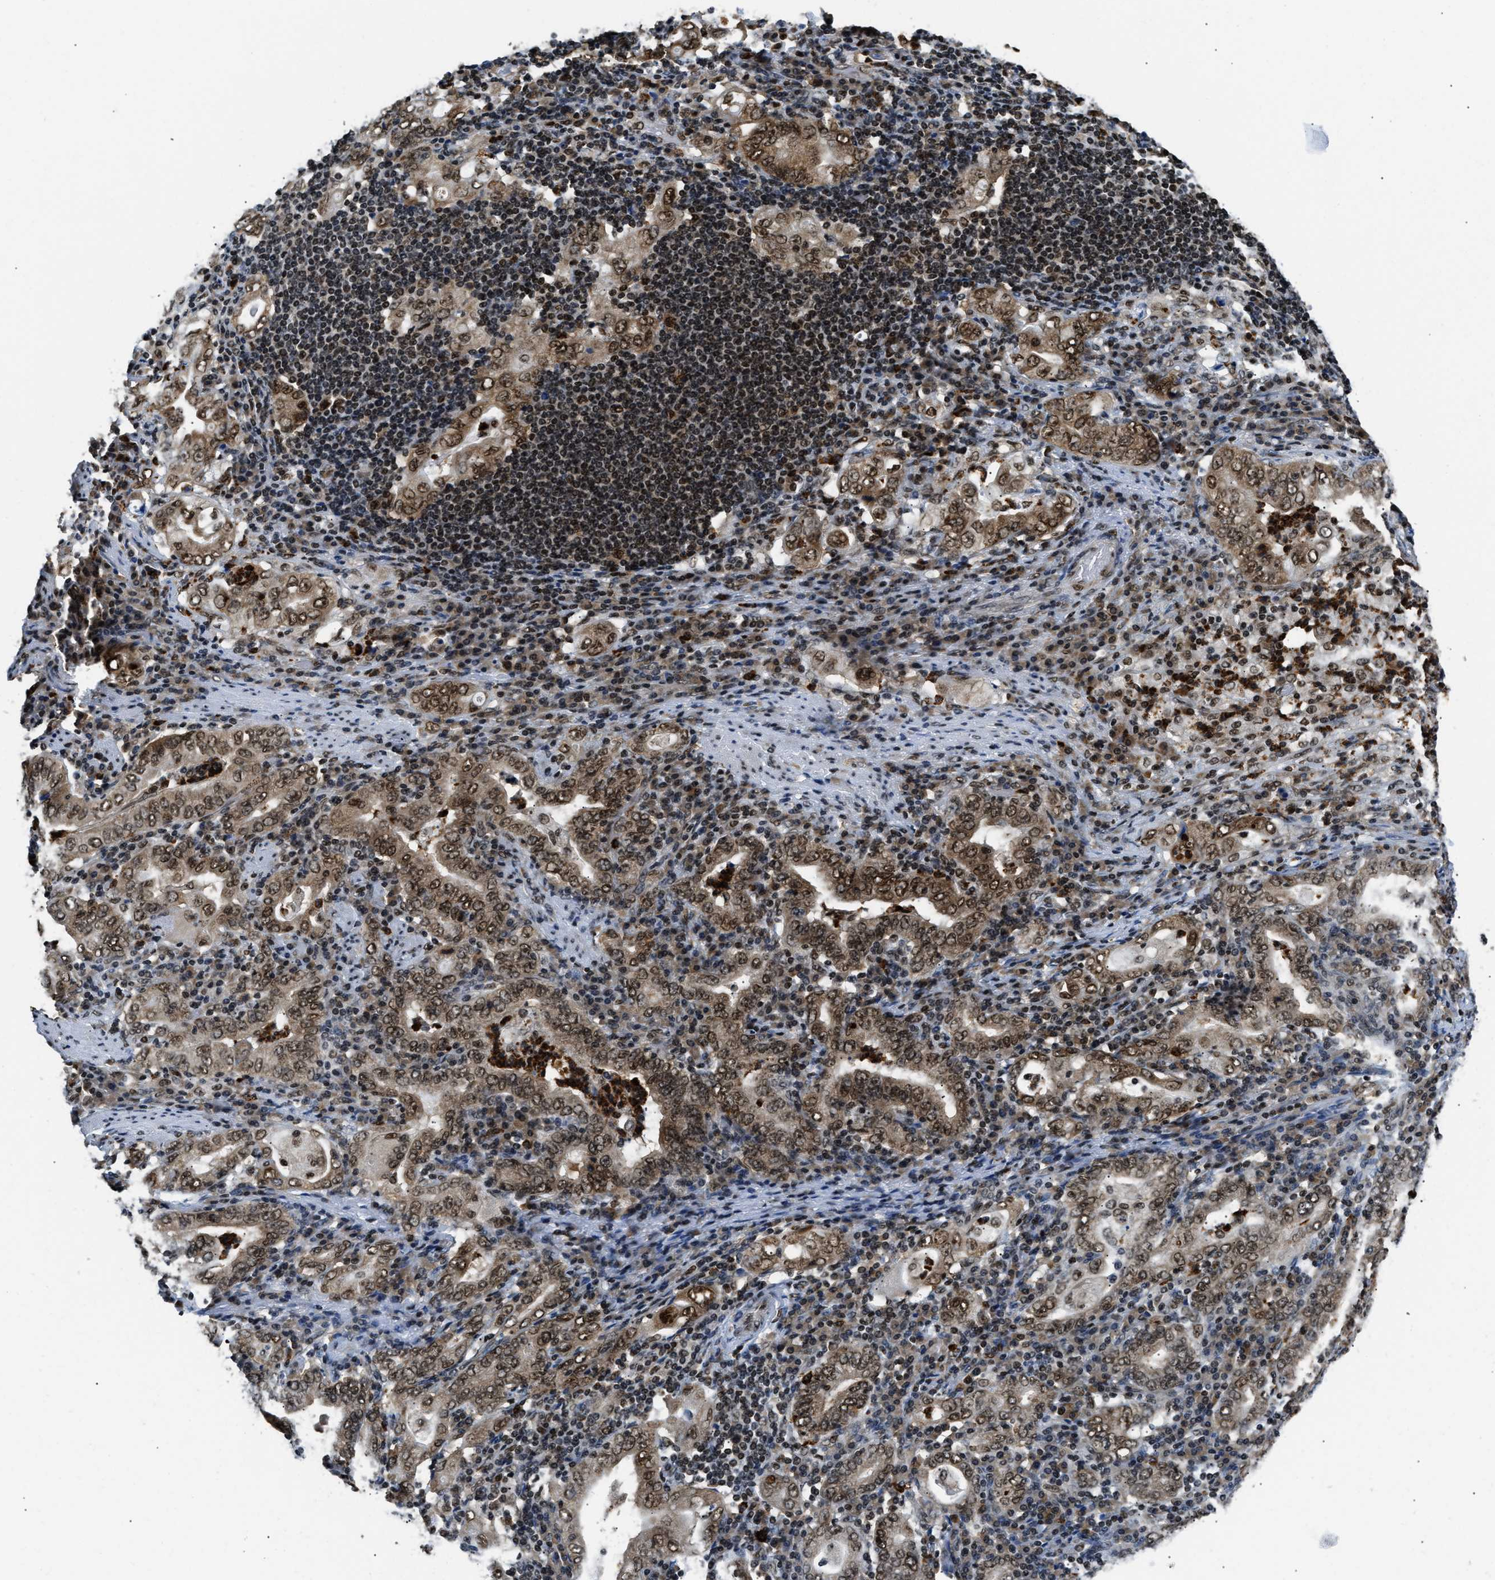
{"staining": {"intensity": "strong", "quantity": "25%-75%", "location": "cytoplasmic/membranous,nuclear"}, "tissue": "stomach cancer", "cell_type": "Tumor cells", "image_type": "cancer", "snomed": [{"axis": "morphology", "description": "Normal tissue, NOS"}, {"axis": "morphology", "description": "Adenocarcinoma, NOS"}, {"axis": "topography", "description": "Esophagus"}, {"axis": "topography", "description": "Stomach, upper"}, {"axis": "topography", "description": "Peripheral nerve tissue"}], "caption": "IHC of human adenocarcinoma (stomach) exhibits high levels of strong cytoplasmic/membranous and nuclear expression in about 25%-75% of tumor cells.", "gene": "CCNDBP1", "patient": {"sex": "male", "age": 62}}